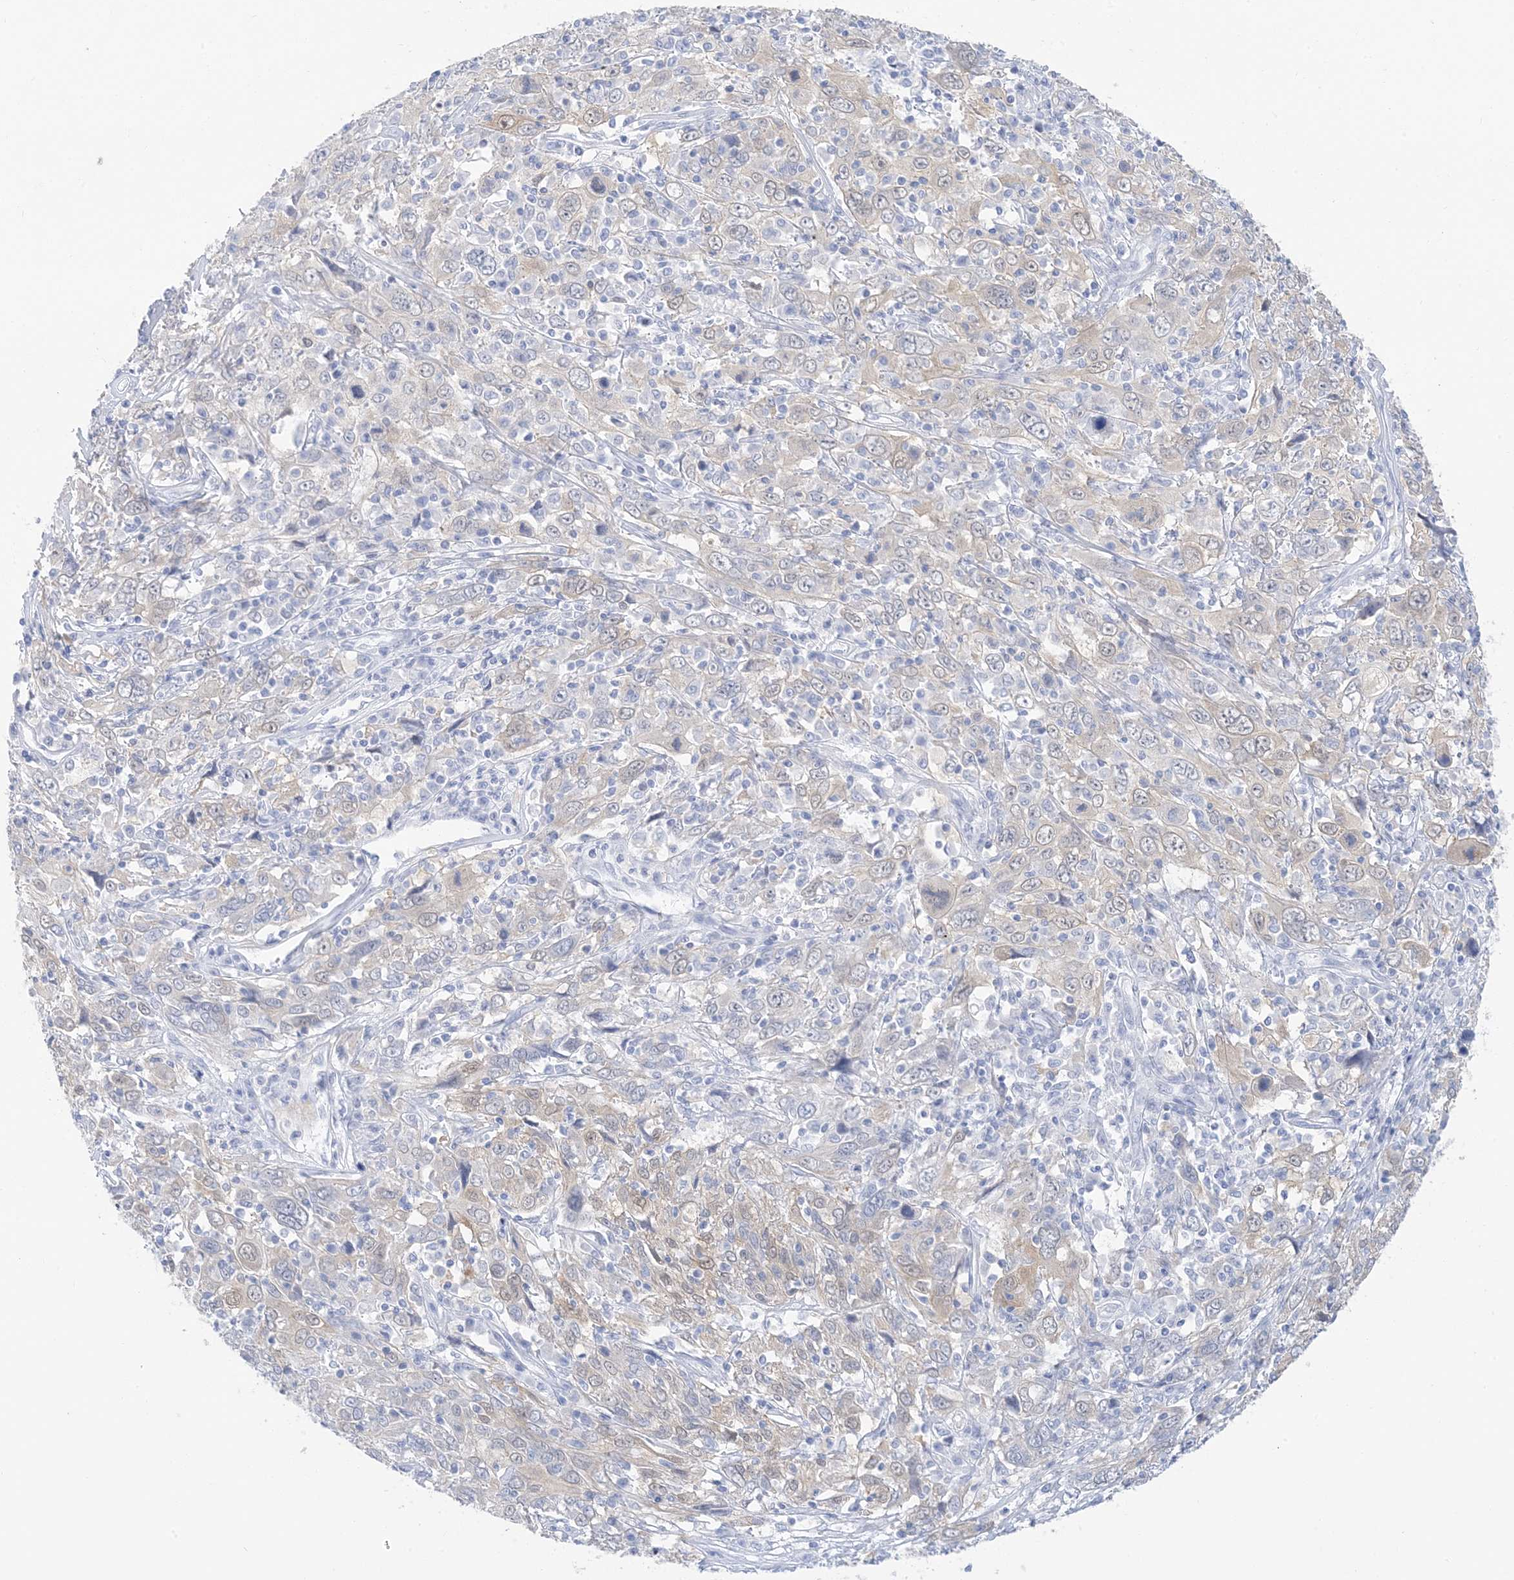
{"staining": {"intensity": "weak", "quantity": "<25%", "location": "cytoplasmic/membranous"}, "tissue": "cervical cancer", "cell_type": "Tumor cells", "image_type": "cancer", "snomed": [{"axis": "morphology", "description": "Squamous cell carcinoma, NOS"}, {"axis": "topography", "description": "Cervix"}], "caption": "This histopathology image is of squamous cell carcinoma (cervical) stained with immunohistochemistry to label a protein in brown with the nuclei are counter-stained blue. There is no positivity in tumor cells.", "gene": "SH3YL1", "patient": {"sex": "female", "age": 46}}